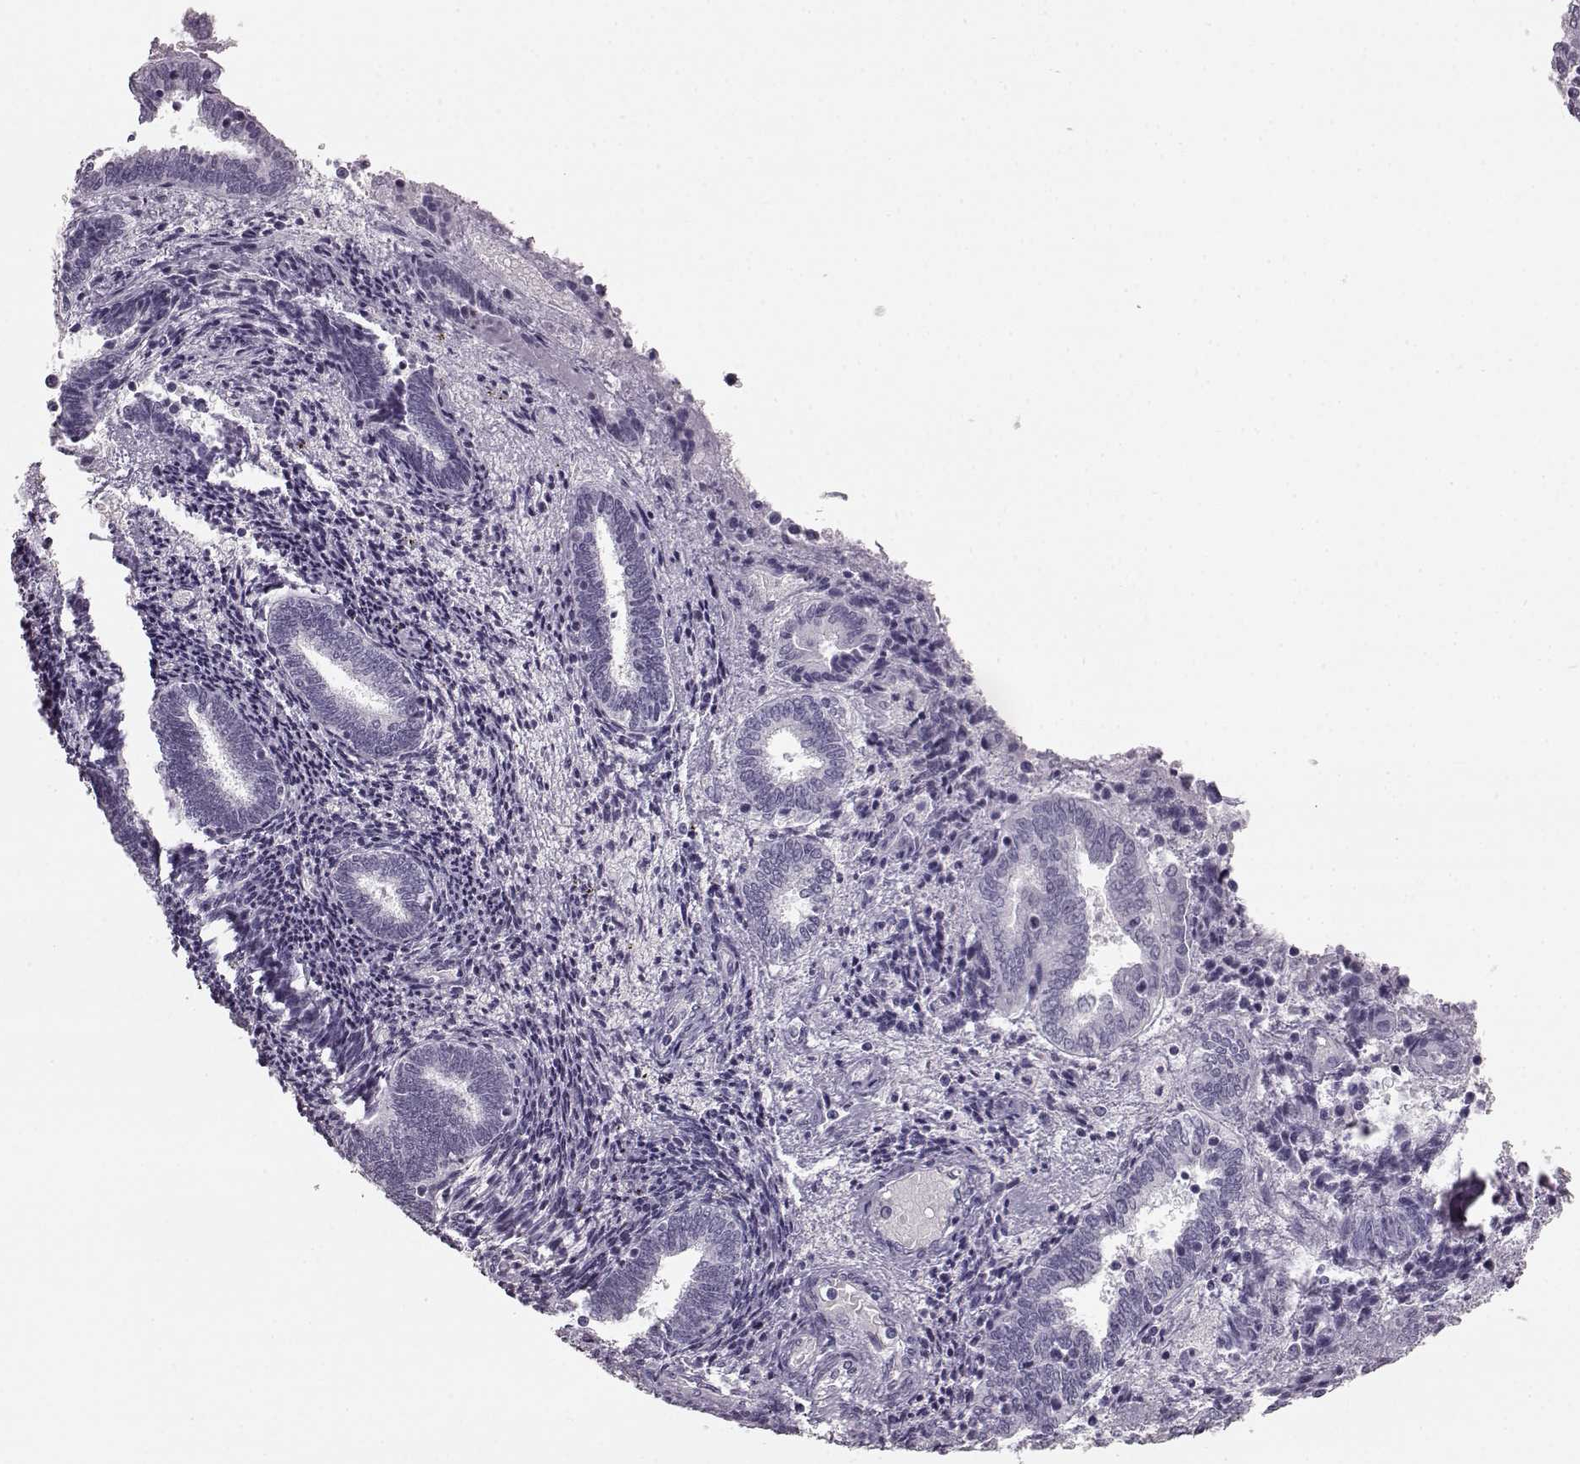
{"staining": {"intensity": "negative", "quantity": "none", "location": "none"}, "tissue": "endometrium", "cell_type": "Cells in endometrial stroma", "image_type": "normal", "snomed": [{"axis": "morphology", "description": "Normal tissue, NOS"}, {"axis": "topography", "description": "Endometrium"}], "caption": "Cells in endometrial stroma show no significant protein staining in unremarkable endometrium. Nuclei are stained in blue.", "gene": "BFSP2", "patient": {"sex": "female", "age": 42}}